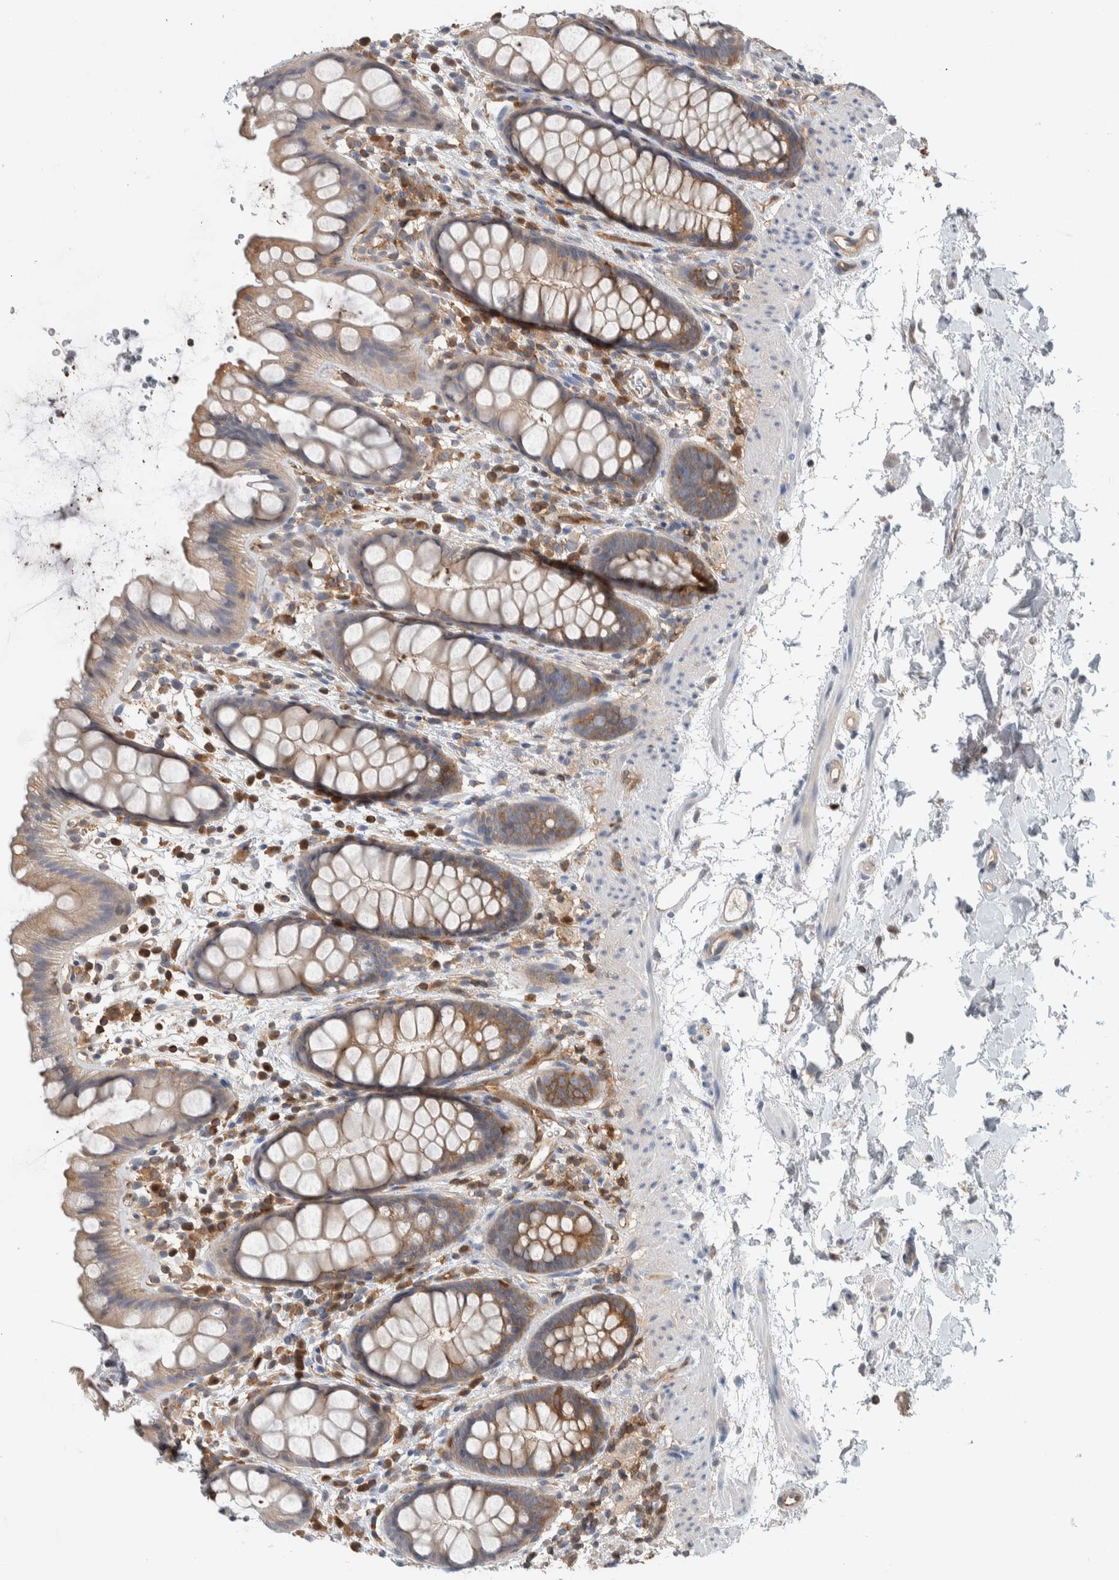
{"staining": {"intensity": "moderate", "quantity": "25%-75%", "location": "cytoplasmic/membranous"}, "tissue": "rectum", "cell_type": "Glandular cells", "image_type": "normal", "snomed": [{"axis": "morphology", "description": "Normal tissue, NOS"}, {"axis": "topography", "description": "Rectum"}], "caption": "A high-resolution image shows immunohistochemistry (IHC) staining of benign rectum, which displays moderate cytoplasmic/membranous expression in about 25%-75% of glandular cells. (DAB (3,3'-diaminobenzidine) IHC, brown staining for protein, blue staining for nuclei).", "gene": "NFKB2", "patient": {"sex": "female", "age": 65}}